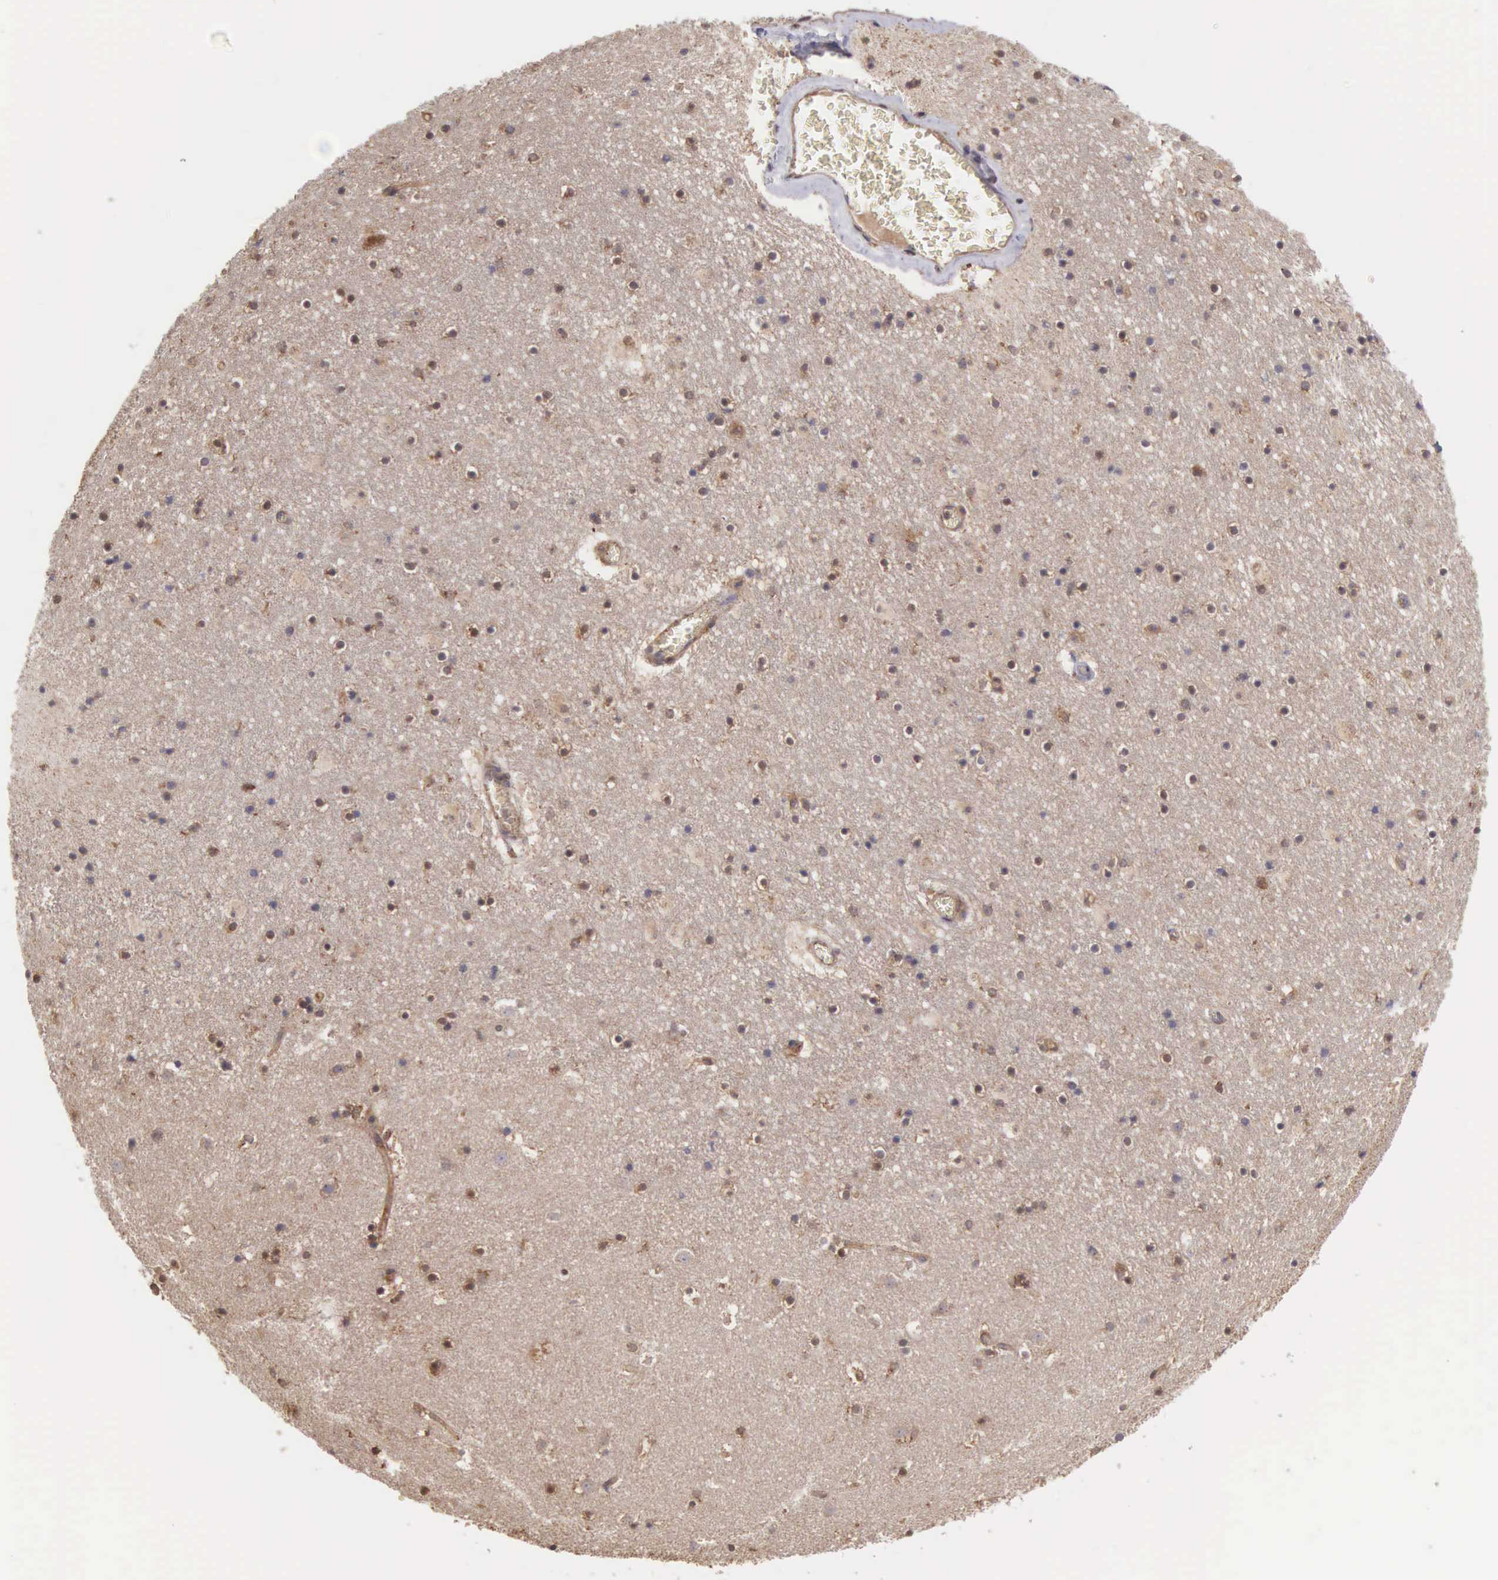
{"staining": {"intensity": "moderate", "quantity": "25%-75%", "location": "cytoplasmic/membranous"}, "tissue": "caudate", "cell_type": "Glial cells", "image_type": "normal", "snomed": [{"axis": "morphology", "description": "Normal tissue, NOS"}, {"axis": "topography", "description": "Lateral ventricle wall"}], "caption": "Moderate cytoplasmic/membranous staining for a protein is seen in approximately 25%-75% of glial cells of unremarkable caudate using immunohistochemistry (IHC).", "gene": "DHRS1", "patient": {"sex": "male", "age": 45}}